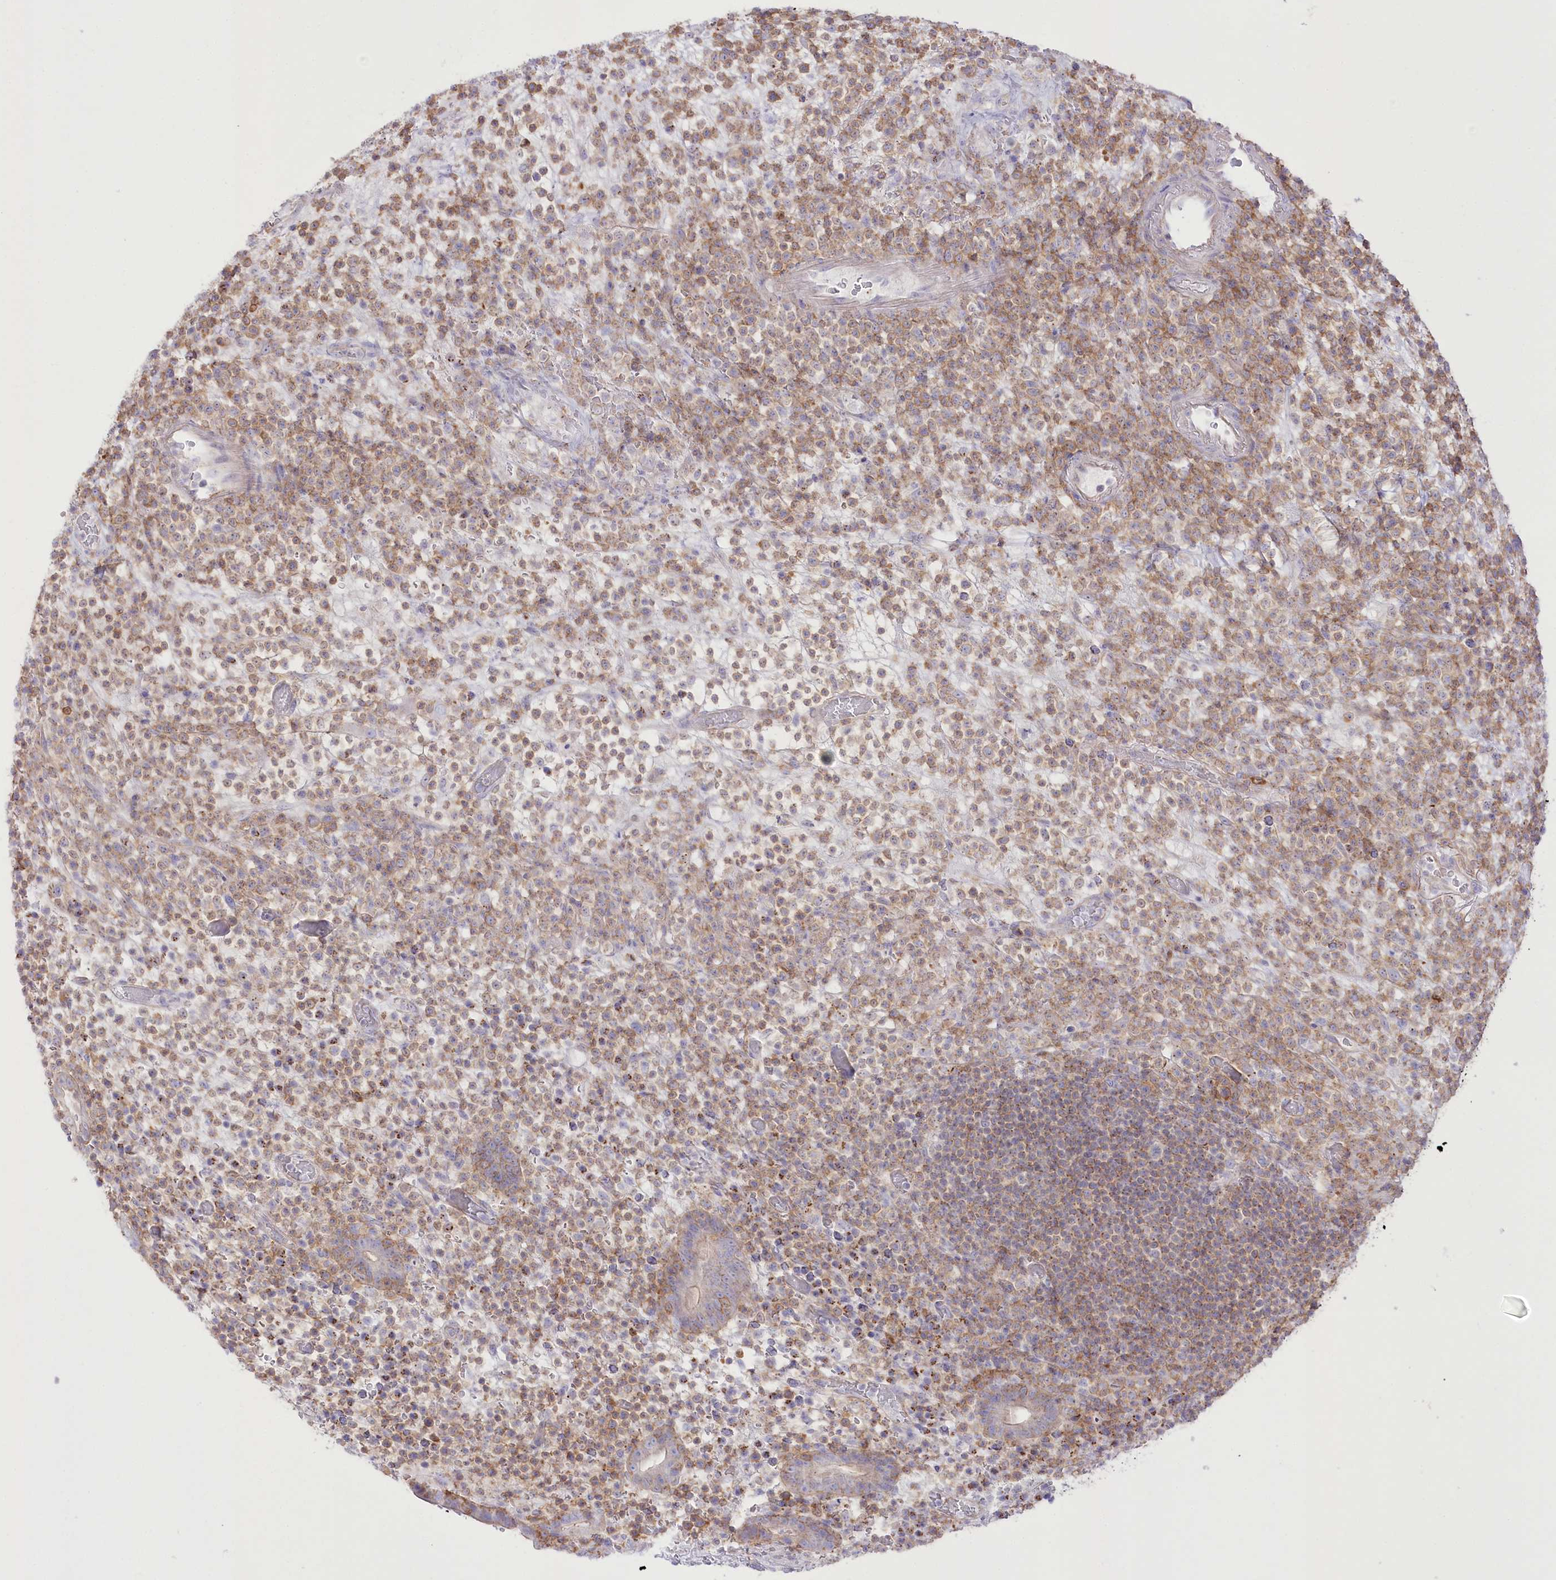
{"staining": {"intensity": "moderate", "quantity": ">75%", "location": "cytoplasmic/membranous"}, "tissue": "lymphoma", "cell_type": "Tumor cells", "image_type": "cancer", "snomed": [{"axis": "morphology", "description": "Malignant lymphoma, non-Hodgkin's type, High grade"}, {"axis": "topography", "description": "Colon"}], "caption": "DAB (3,3'-diaminobenzidine) immunohistochemical staining of lymphoma demonstrates moderate cytoplasmic/membranous protein staining in about >75% of tumor cells.", "gene": "FAM216A", "patient": {"sex": "female", "age": 53}}